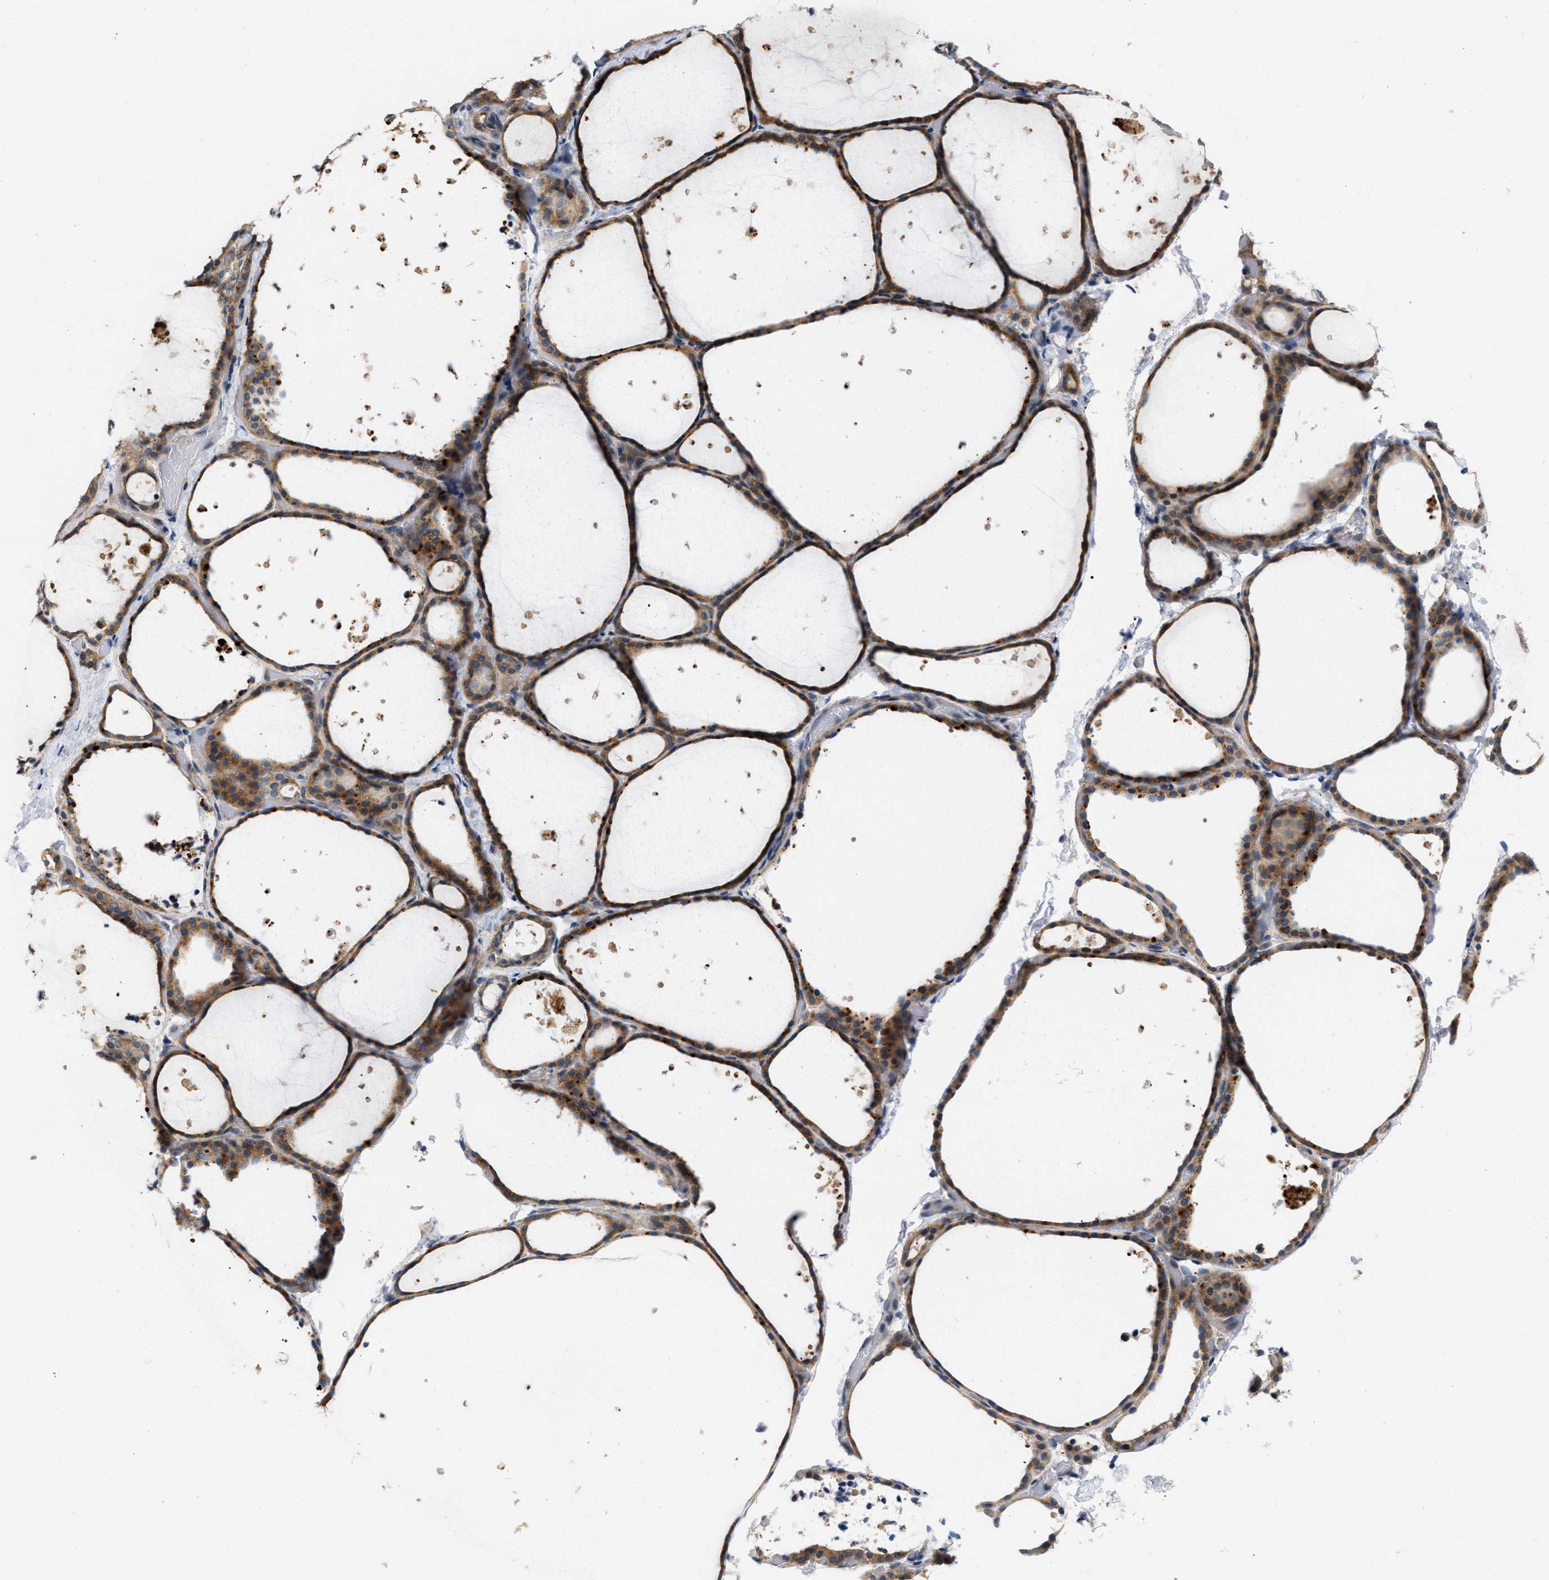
{"staining": {"intensity": "moderate", "quantity": ">75%", "location": "cytoplasmic/membranous"}, "tissue": "thyroid gland", "cell_type": "Glandular cells", "image_type": "normal", "snomed": [{"axis": "morphology", "description": "Normal tissue, NOS"}, {"axis": "topography", "description": "Thyroid gland"}], "caption": "About >75% of glandular cells in normal human thyroid gland display moderate cytoplasmic/membranous protein positivity as visualized by brown immunohistochemical staining.", "gene": "CSNK1A1", "patient": {"sex": "female", "age": 44}}